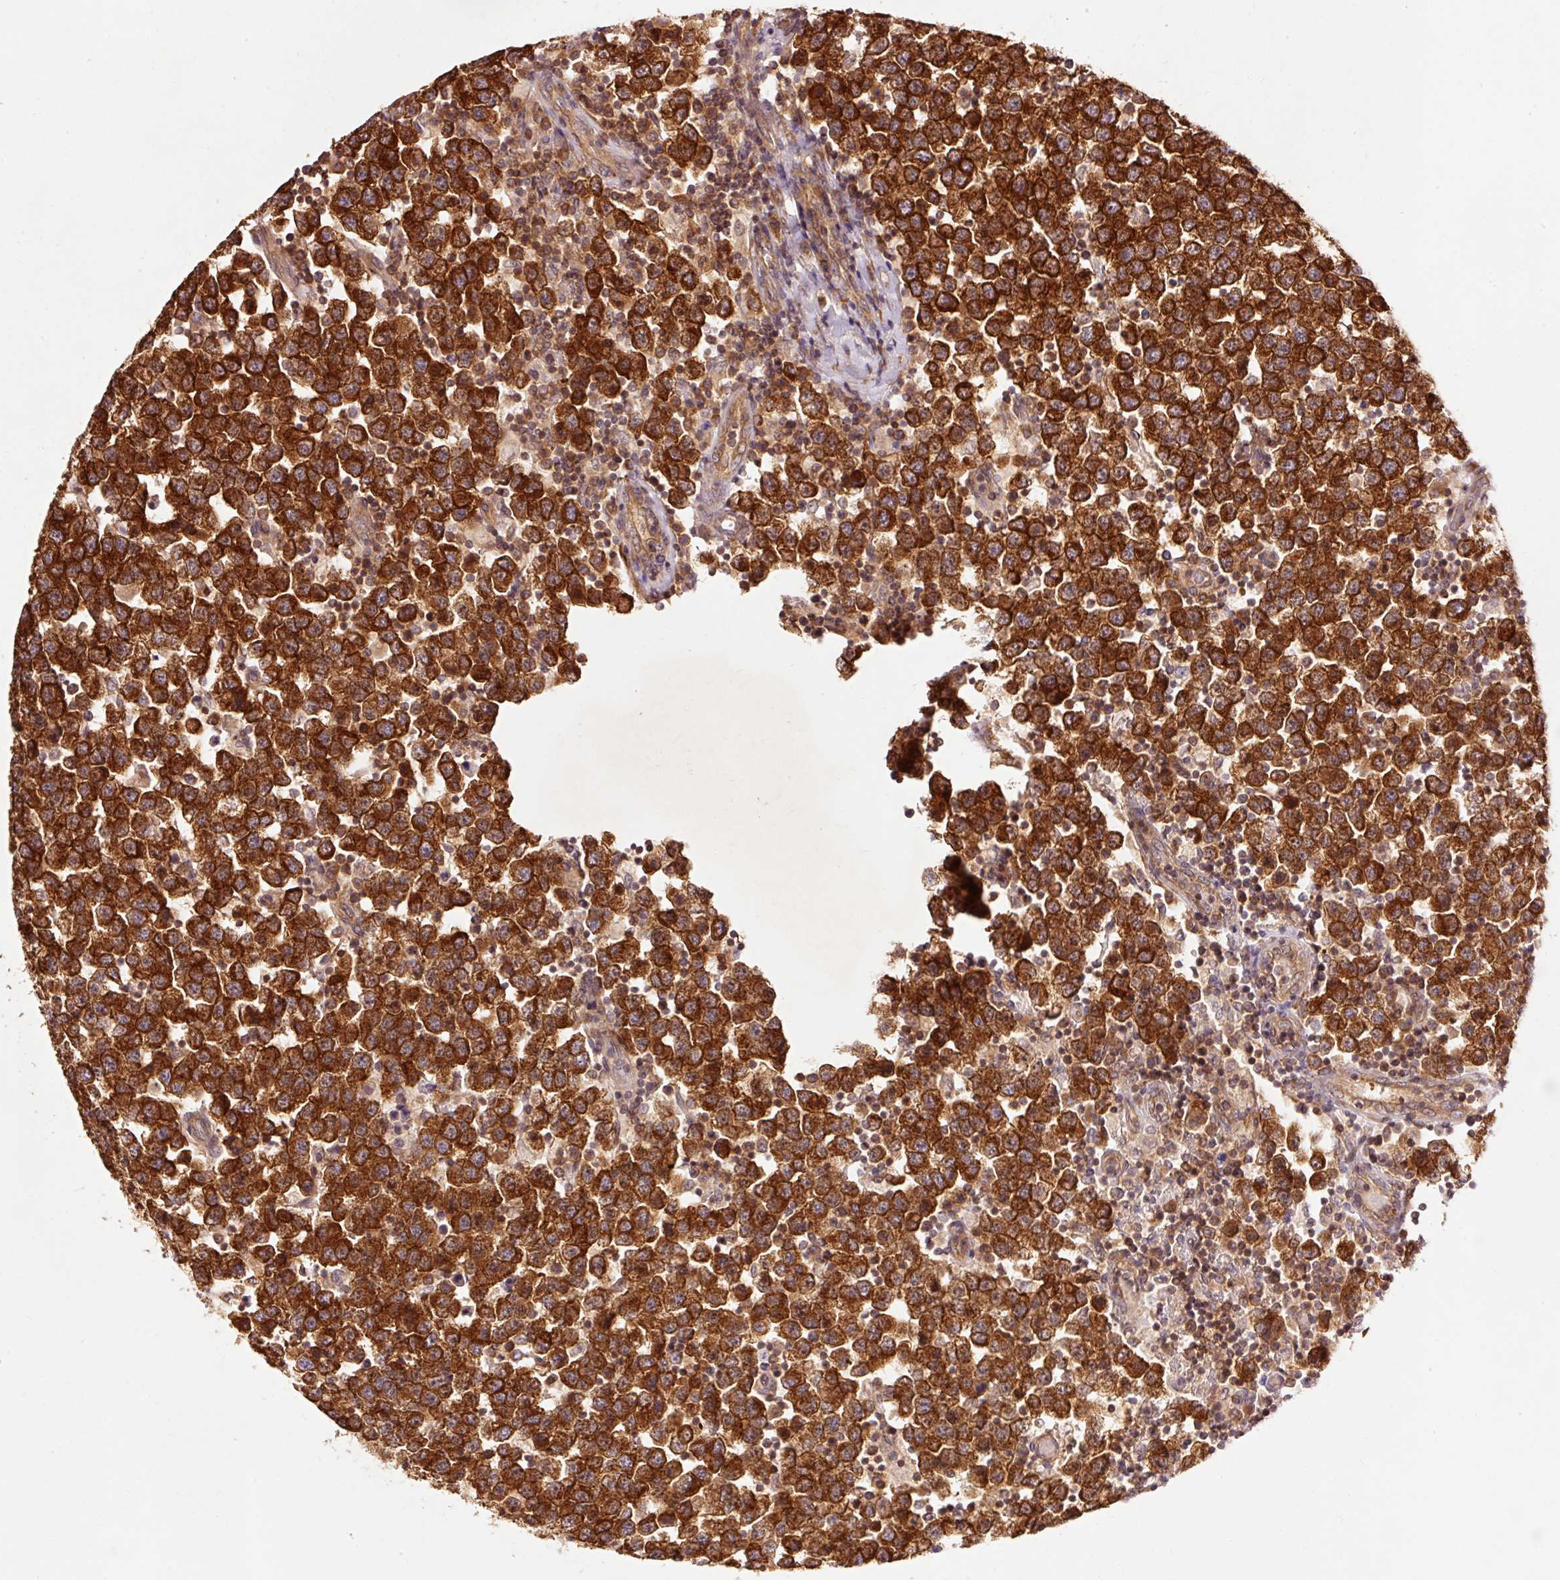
{"staining": {"intensity": "strong", "quantity": ">75%", "location": "cytoplasmic/membranous"}, "tissue": "testis cancer", "cell_type": "Tumor cells", "image_type": "cancer", "snomed": [{"axis": "morphology", "description": "Seminoma, NOS"}, {"axis": "topography", "description": "Testis"}], "caption": "IHC photomicrograph of human testis seminoma stained for a protein (brown), which exhibits high levels of strong cytoplasmic/membranous expression in about >75% of tumor cells.", "gene": "PDAP1", "patient": {"sex": "male", "age": 34}}